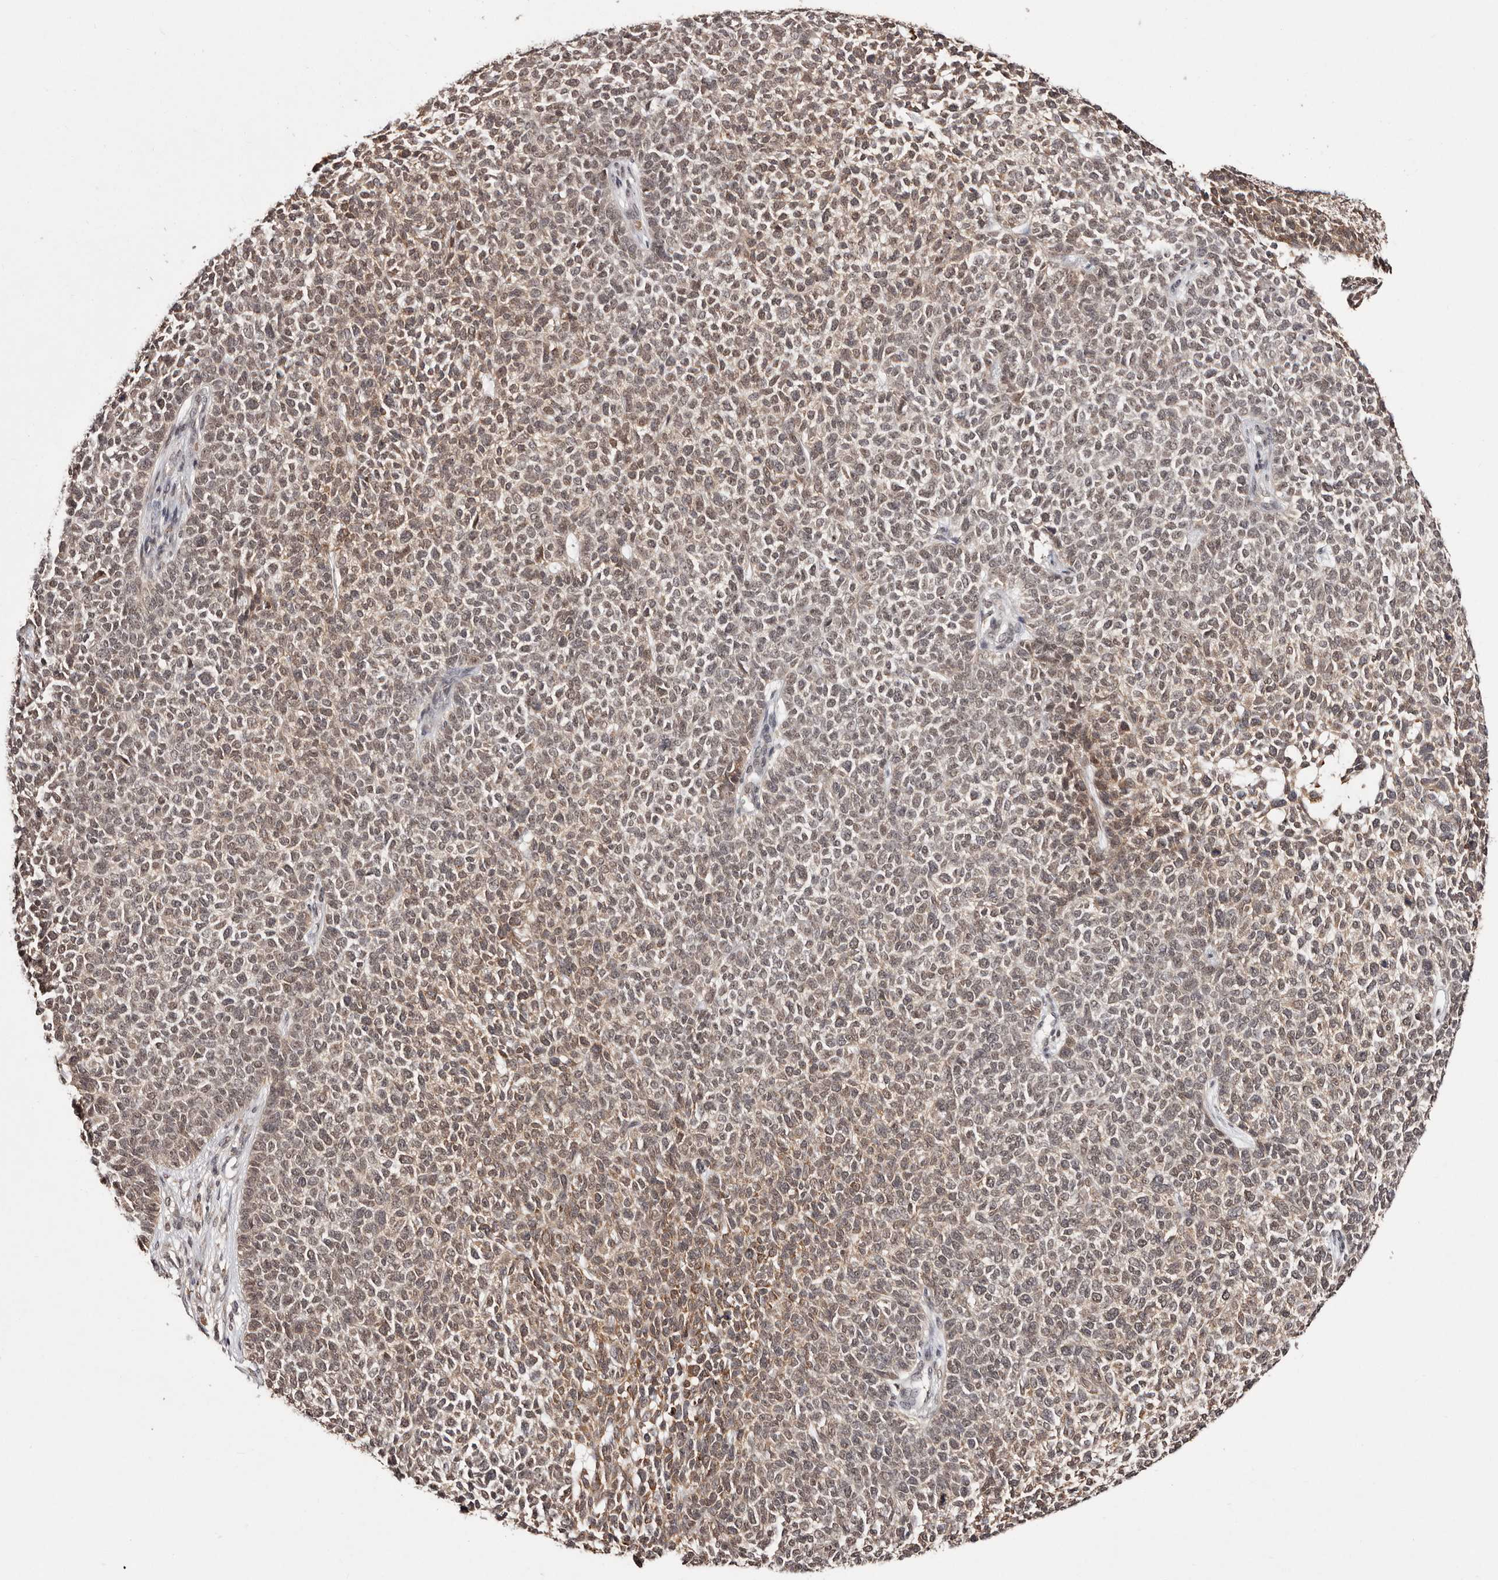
{"staining": {"intensity": "moderate", "quantity": ">75%", "location": "cytoplasmic/membranous,nuclear"}, "tissue": "skin cancer", "cell_type": "Tumor cells", "image_type": "cancer", "snomed": [{"axis": "morphology", "description": "Basal cell carcinoma"}, {"axis": "topography", "description": "Skin"}], "caption": "Skin cancer stained with a brown dye displays moderate cytoplasmic/membranous and nuclear positive staining in approximately >75% of tumor cells.", "gene": "BICRAL", "patient": {"sex": "female", "age": 84}}